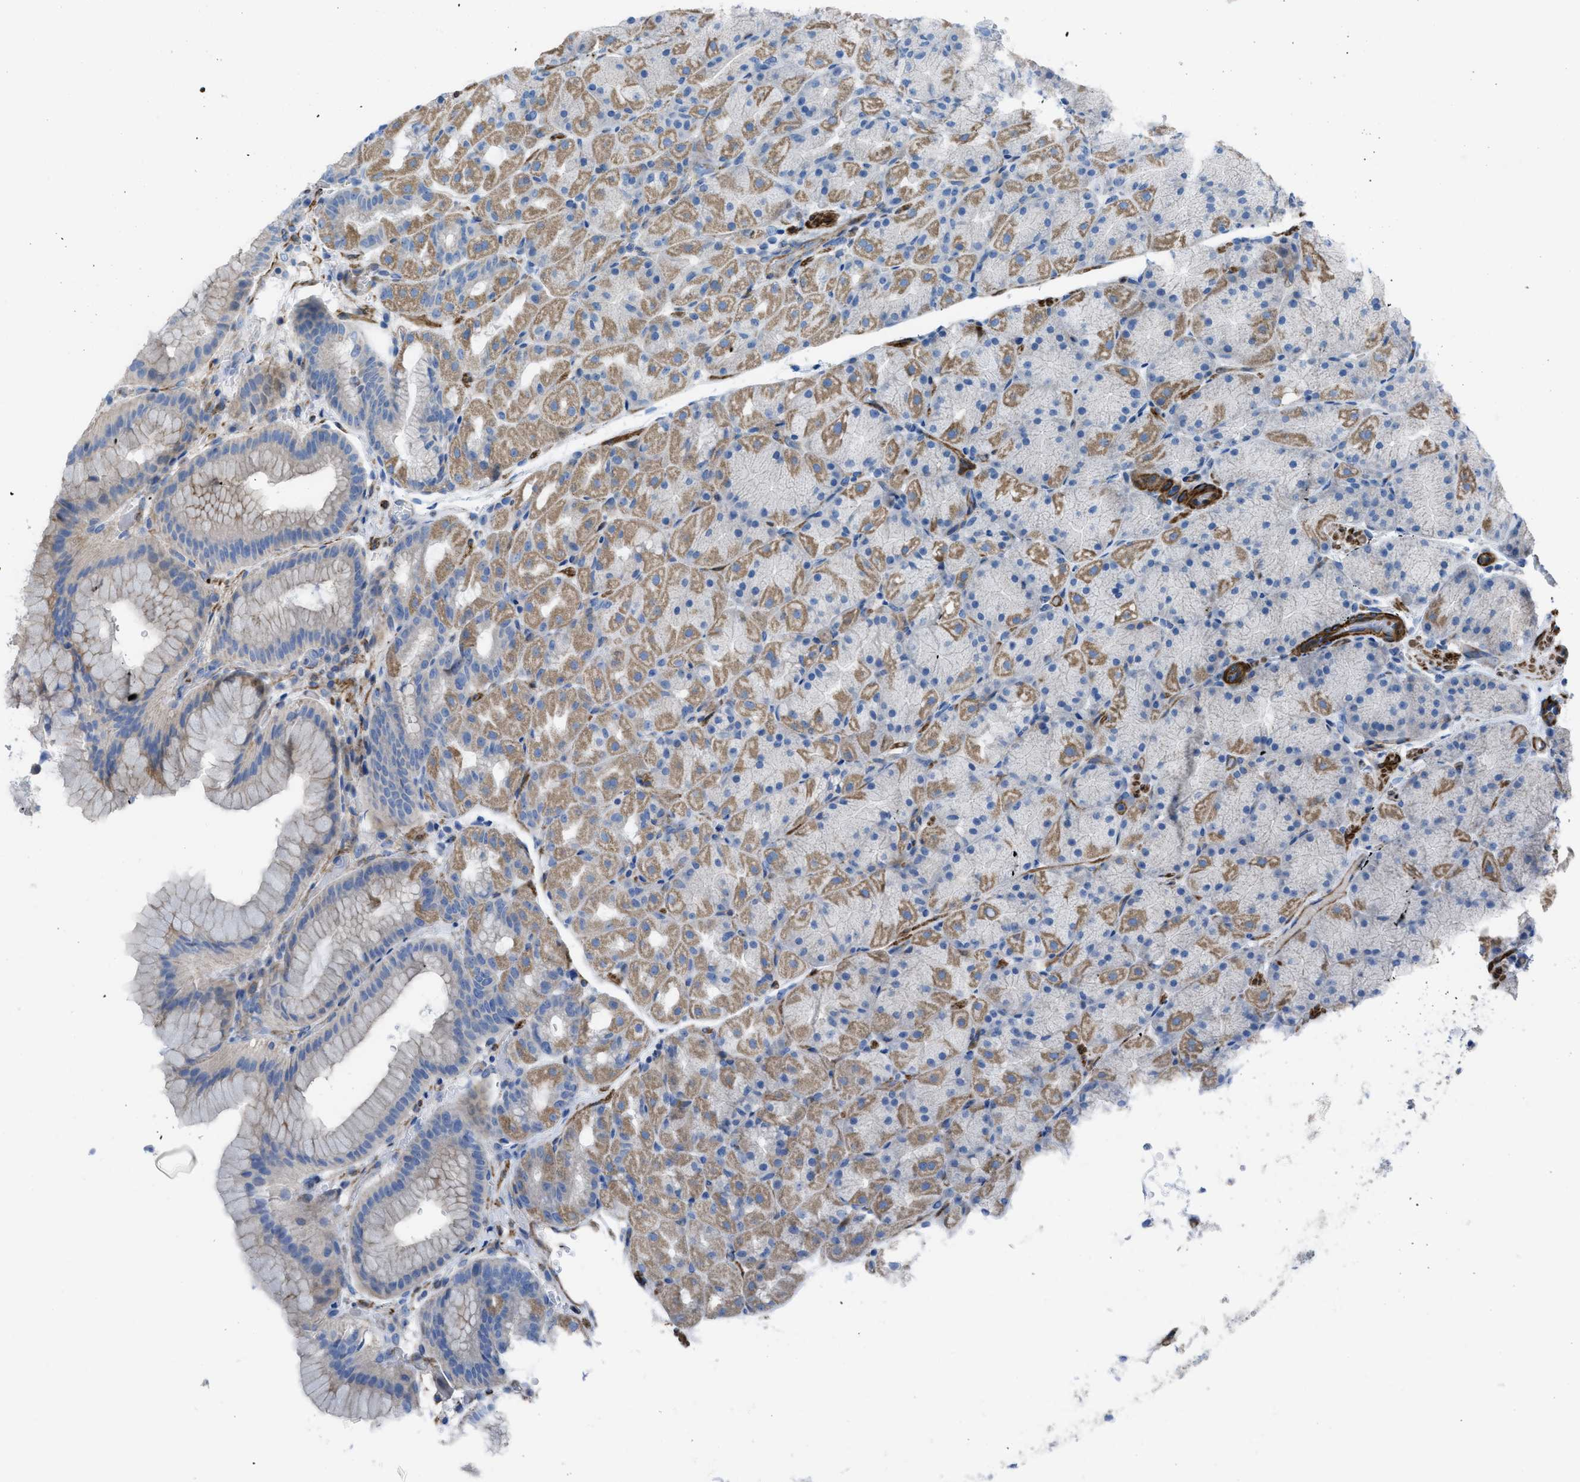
{"staining": {"intensity": "moderate", "quantity": "25%-75%", "location": "cytoplasmic/membranous"}, "tissue": "stomach", "cell_type": "Glandular cells", "image_type": "normal", "snomed": [{"axis": "morphology", "description": "Normal tissue, NOS"}, {"axis": "morphology", "description": "Carcinoid, malignant, NOS"}, {"axis": "topography", "description": "Stomach, upper"}], "caption": "Unremarkable stomach shows moderate cytoplasmic/membranous expression in approximately 25%-75% of glandular cells, visualized by immunohistochemistry.", "gene": "KCNH7", "patient": {"sex": "male", "age": 39}}